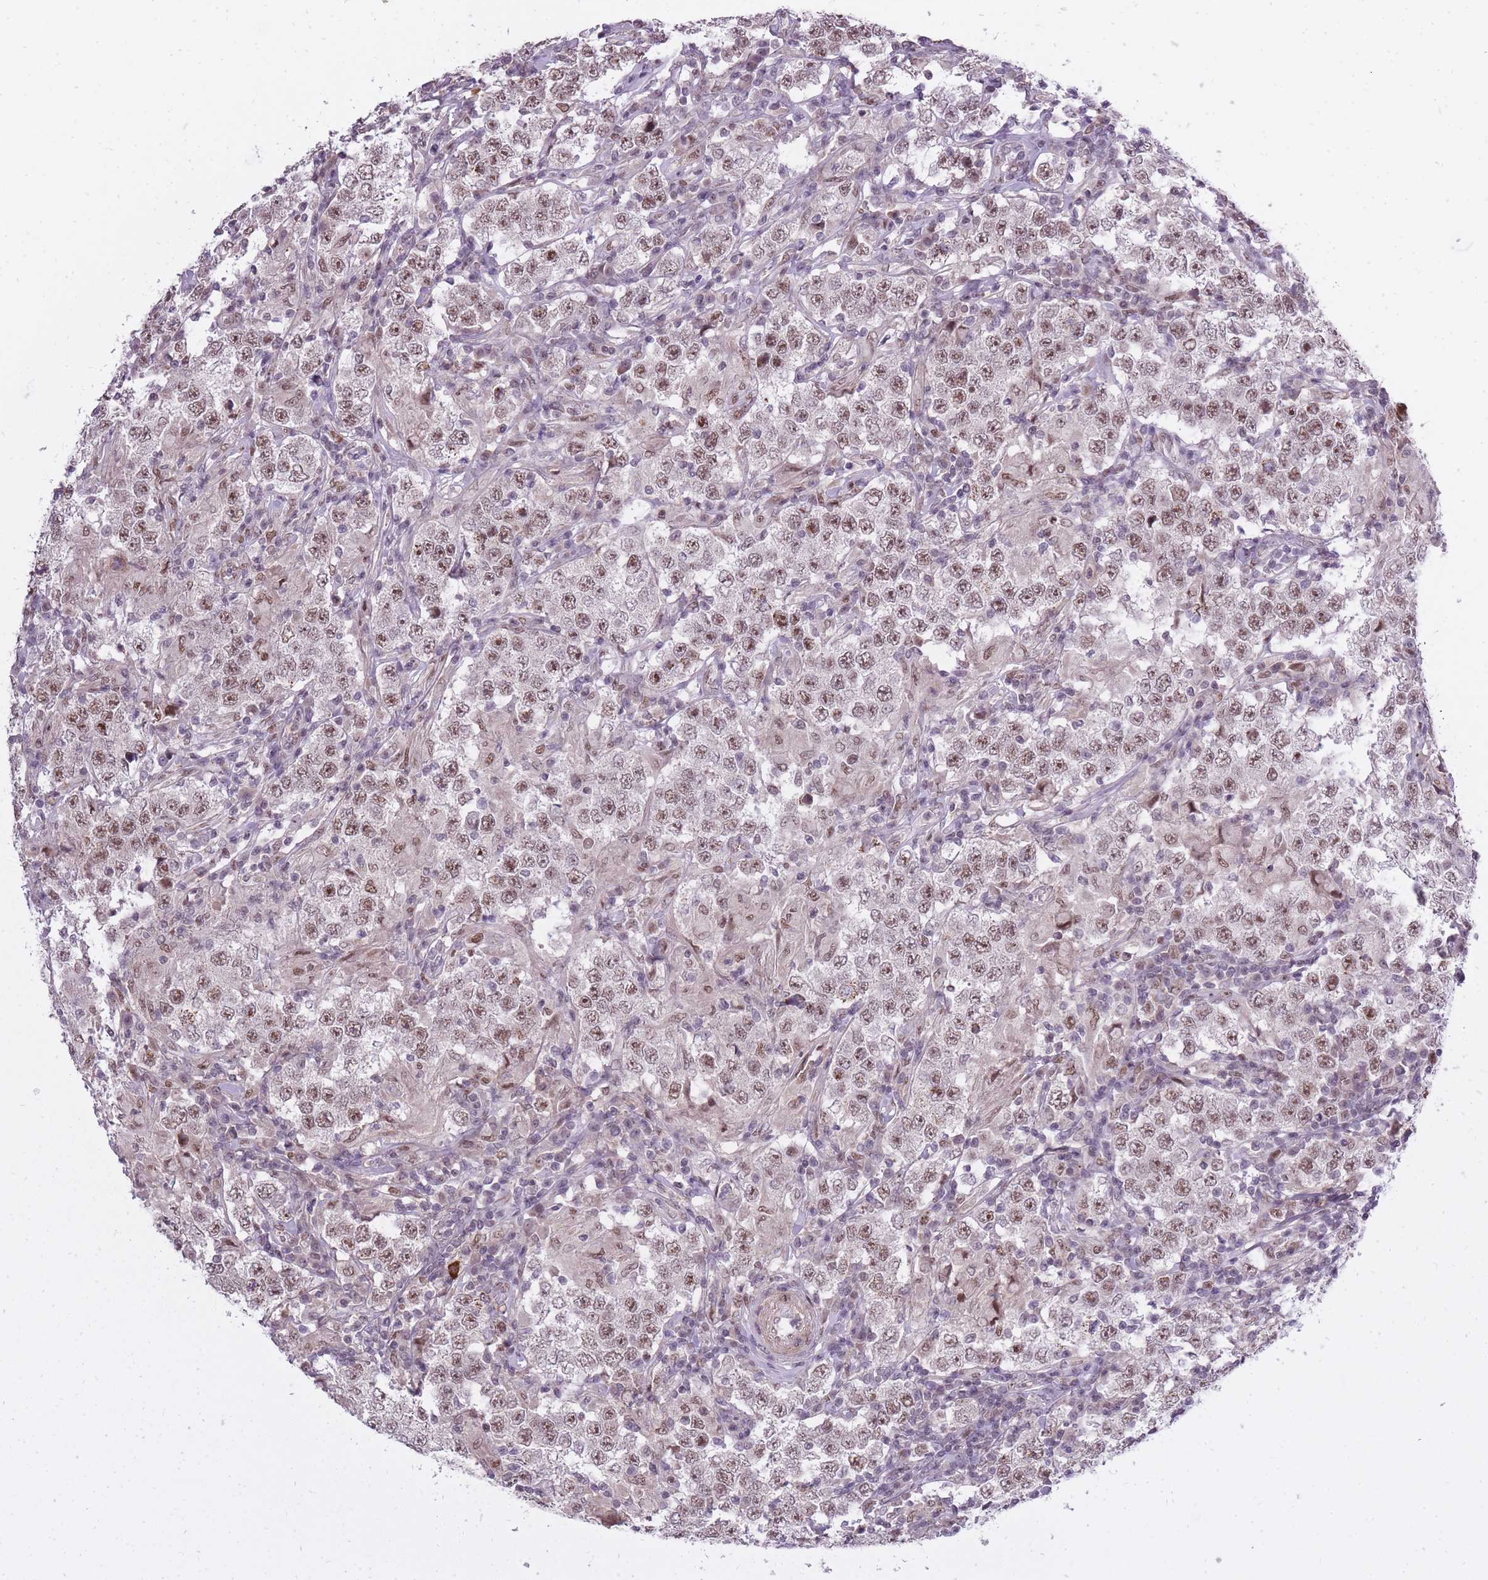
{"staining": {"intensity": "moderate", "quantity": ">75%", "location": "nuclear"}, "tissue": "testis cancer", "cell_type": "Tumor cells", "image_type": "cancer", "snomed": [{"axis": "morphology", "description": "Seminoma, NOS"}, {"axis": "morphology", "description": "Carcinoma, Embryonal, NOS"}, {"axis": "topography", "description": "Testis"}], "caption": "Human seminoma (testis) stained for a protein (brown) demonstrates moderate nuclear positive positivity in about >75% of tumor cells.", "gene": "TIGD1", "patient": {"sex": "male", "age": 41}}